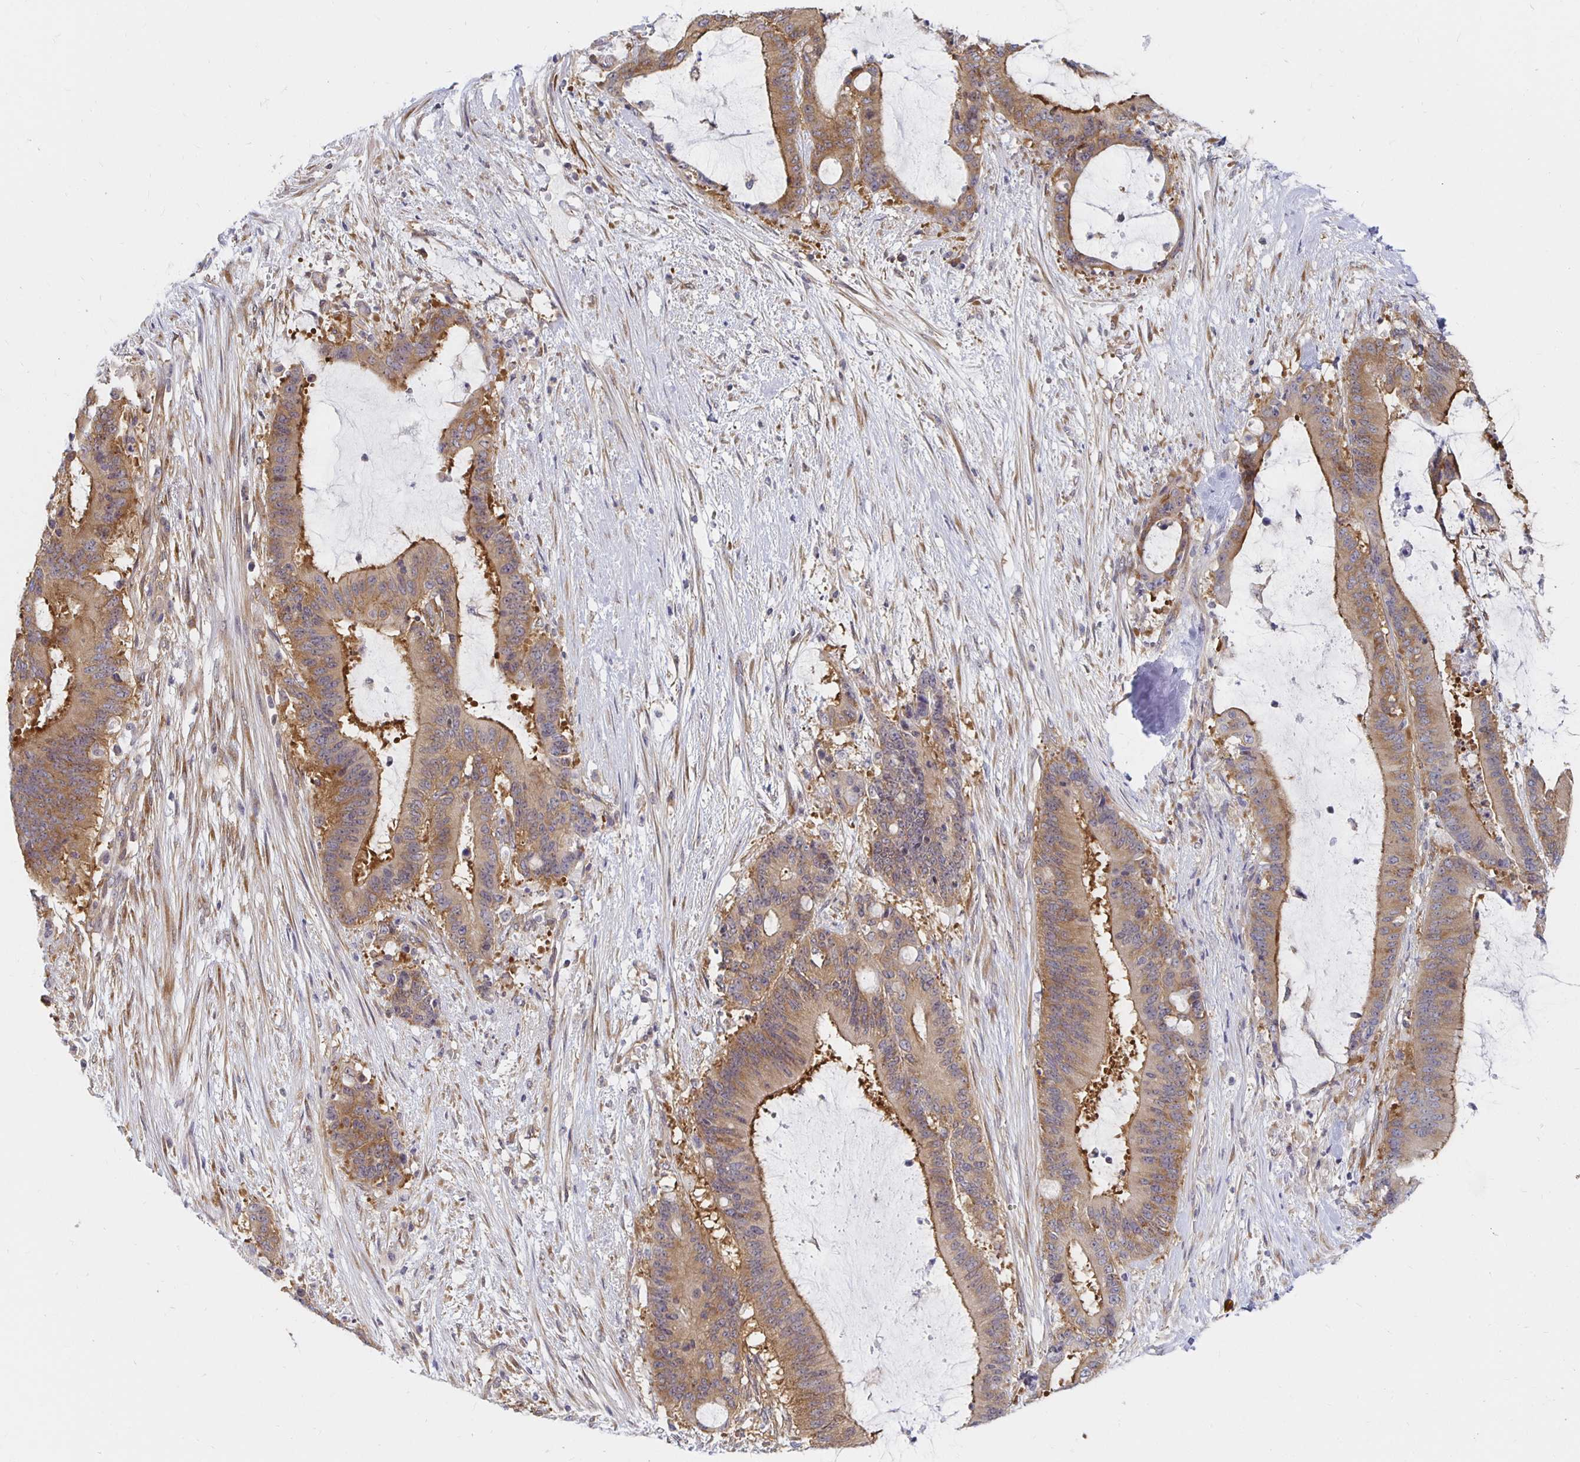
{"staining": {"intensity": "moderate", "quantity": ">75%", "location": "cytoplasmic/membranous"}, "tissue": "liver cancer", "cell_type": "Tumor cells", "image_type": "cancer", "snomed": [{"axis": "morphology", "description": "Normal tissue, NOS"}, {"axis": "morphology", "description": "Cholangiocarcinoma"}, {"axis": "topography", "description": "Liver"}, {"axis": "topography", "description": "Peripheral nerve tissue"}], "caption": "Moderate cytoplasmic/membranous protein positivity is seen in approximately >75% of tumor cells in liver cancer (cholangiocarcinoma).", "gene": "PDAP1", "patient": {"sex": "female", "age": 73}}